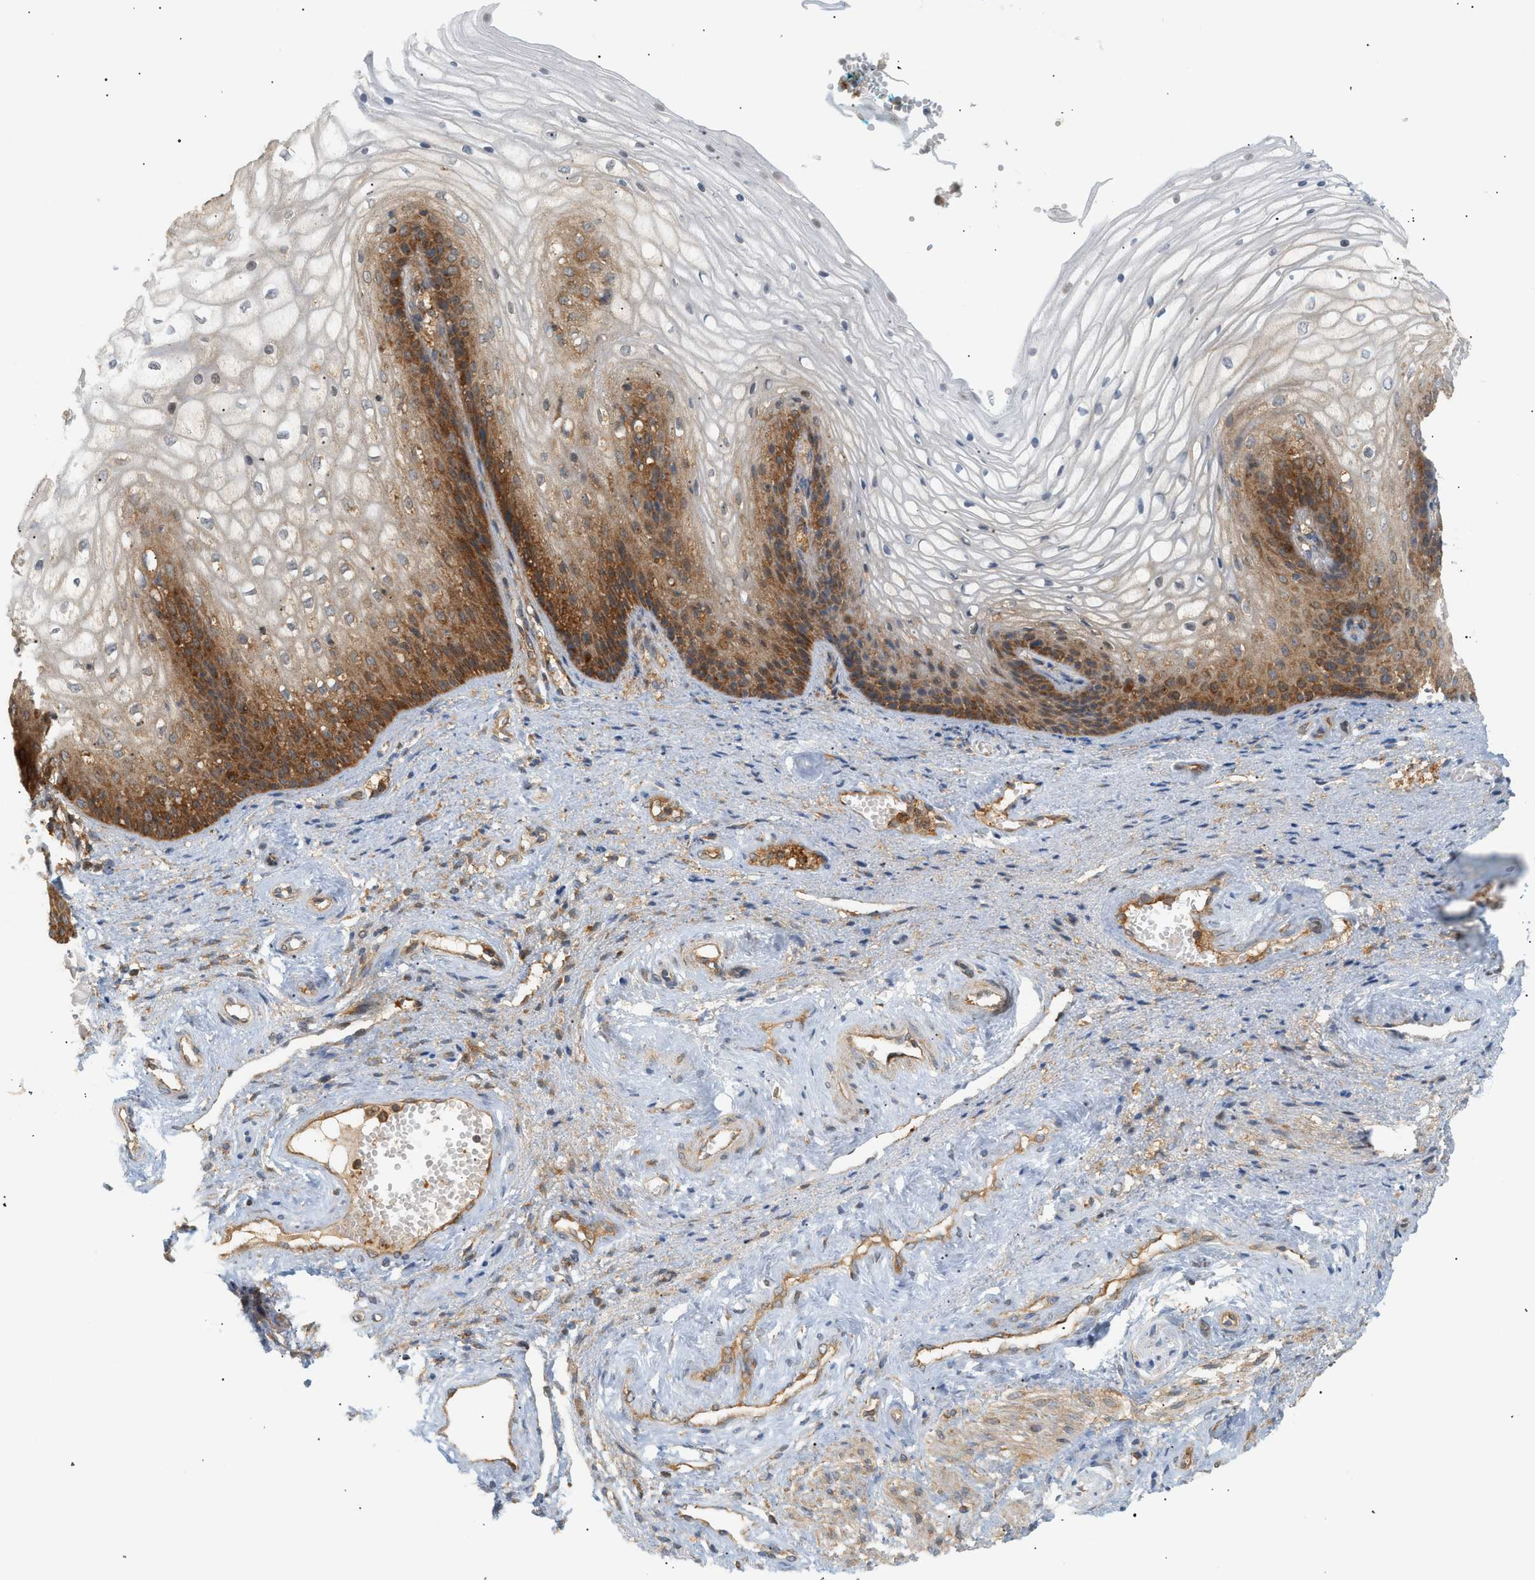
{"staining": {"intensity": "strong", "quantity": "<25%", "location": "cytoplasmic/membranous"}, "tissue": "vagina", "cell_type": "Squamous epithelial cells", "image_type": "normal", "snomed": [{"axis": "morphology", "description": "Normal tissue, NOS"}, {"axis": "topography", "description": "Vagina"}], "caption": "An image of human vagina stained for a protein demonstrates strong cytoplasmic/membranous brown staining in squamous epithelial cells. (DAB IHC with brightfield microscopy, high magnification).", "gene": "SHC1", "patient": {"sex": "female", "age": 34}}